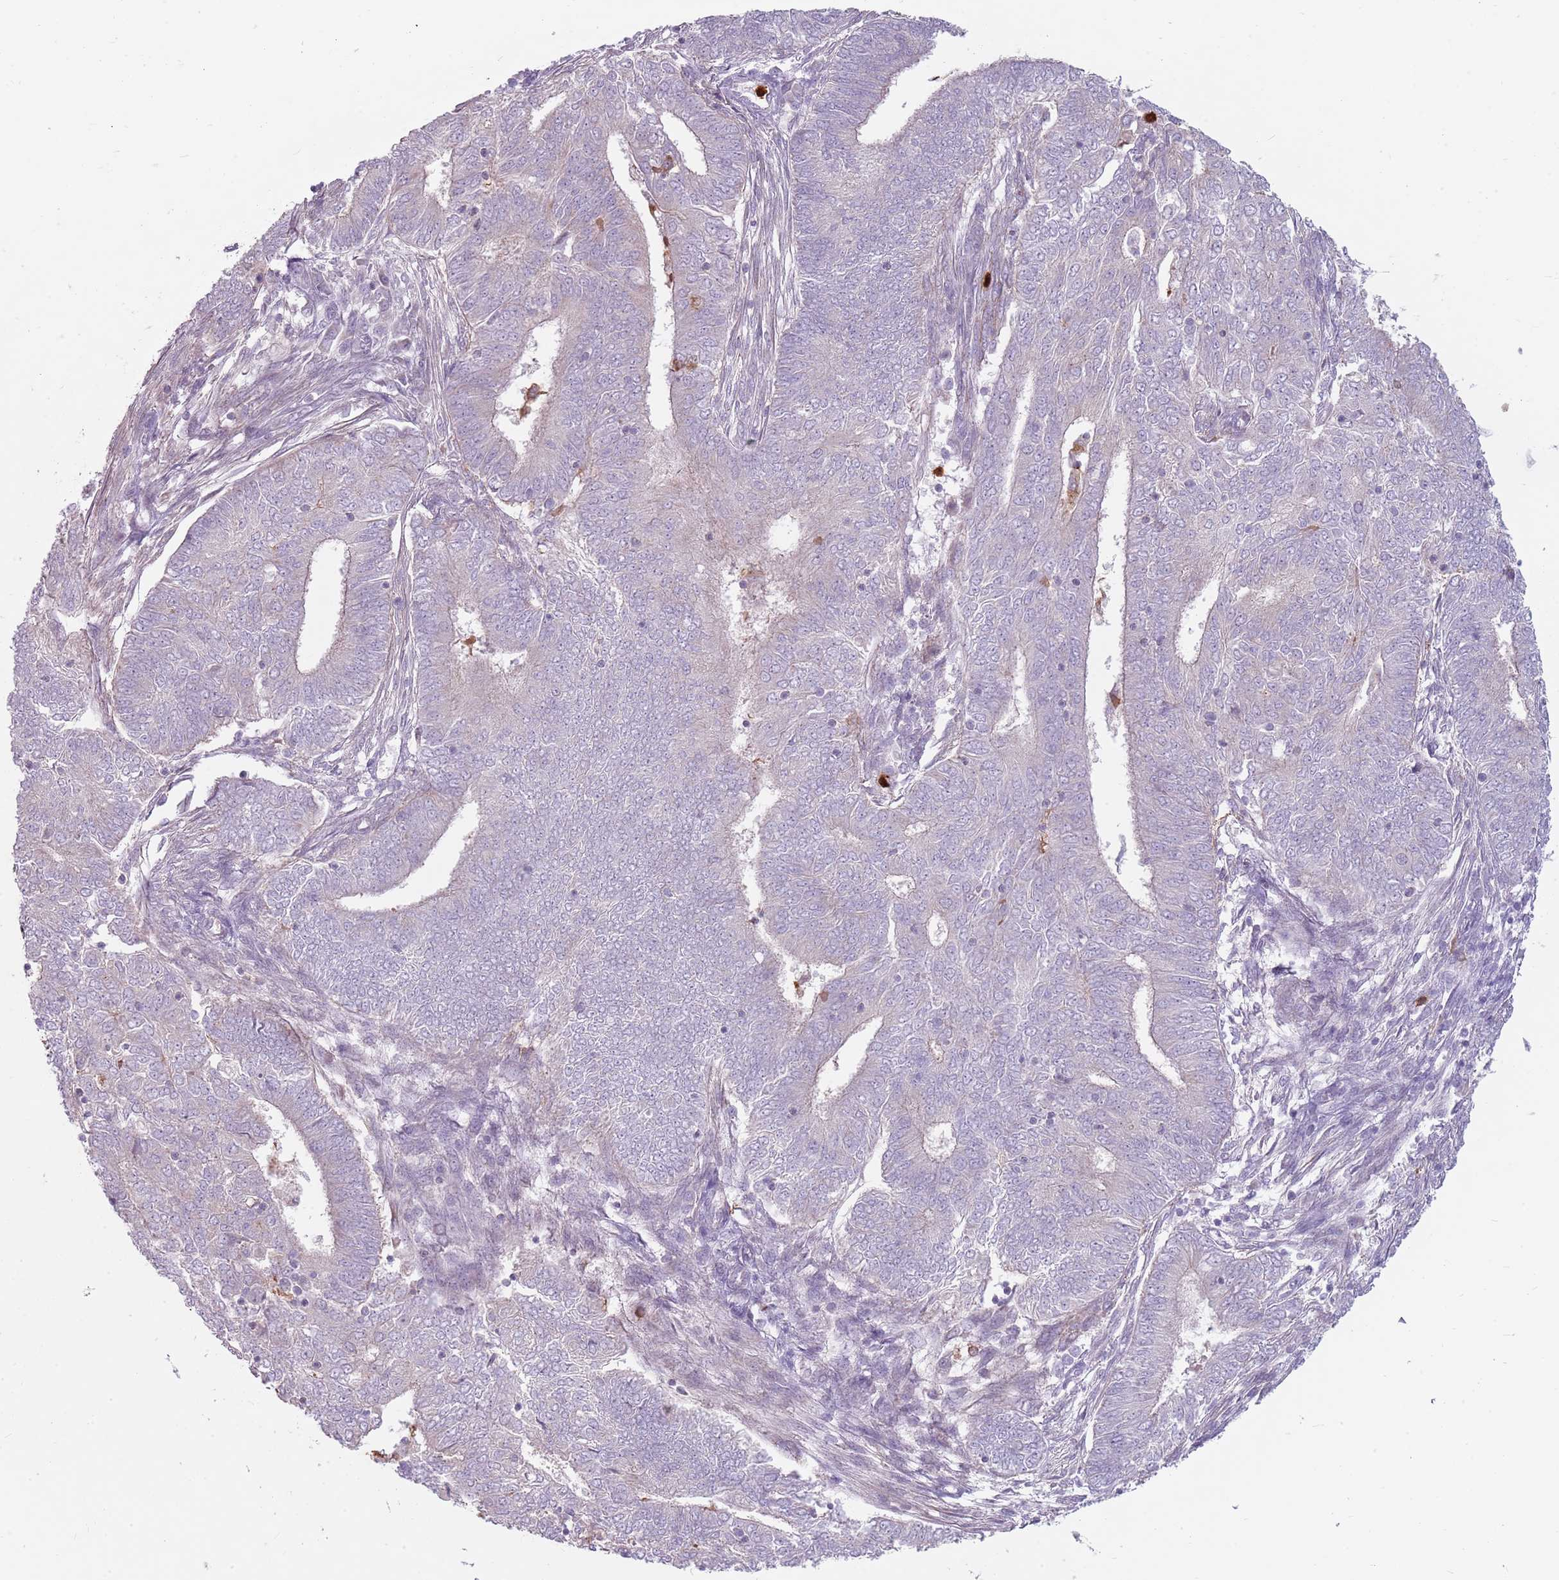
{"staining": {"intensity": "negative", "quantity": "none", "location": "none"}, "tissue": "endometrial cancer", "cell_type": "Tumor cells", "image_type": "cancer", "snomed": [{"axis": "morphology", "description": "Adenocarcinoma, NOS"}, {"axis": "topography", "description": "Endometrium"}], "caption": "Image shows no protein positivity in tumor cells of endometrial cancer (adenocarcinoma) tissue. (DAB (3,3'-diaminobenzidine) immunohistochemistry (IHC), high magnification).", "gene": "SPAG4", "patient": {"sex": "female", "age": 62}}